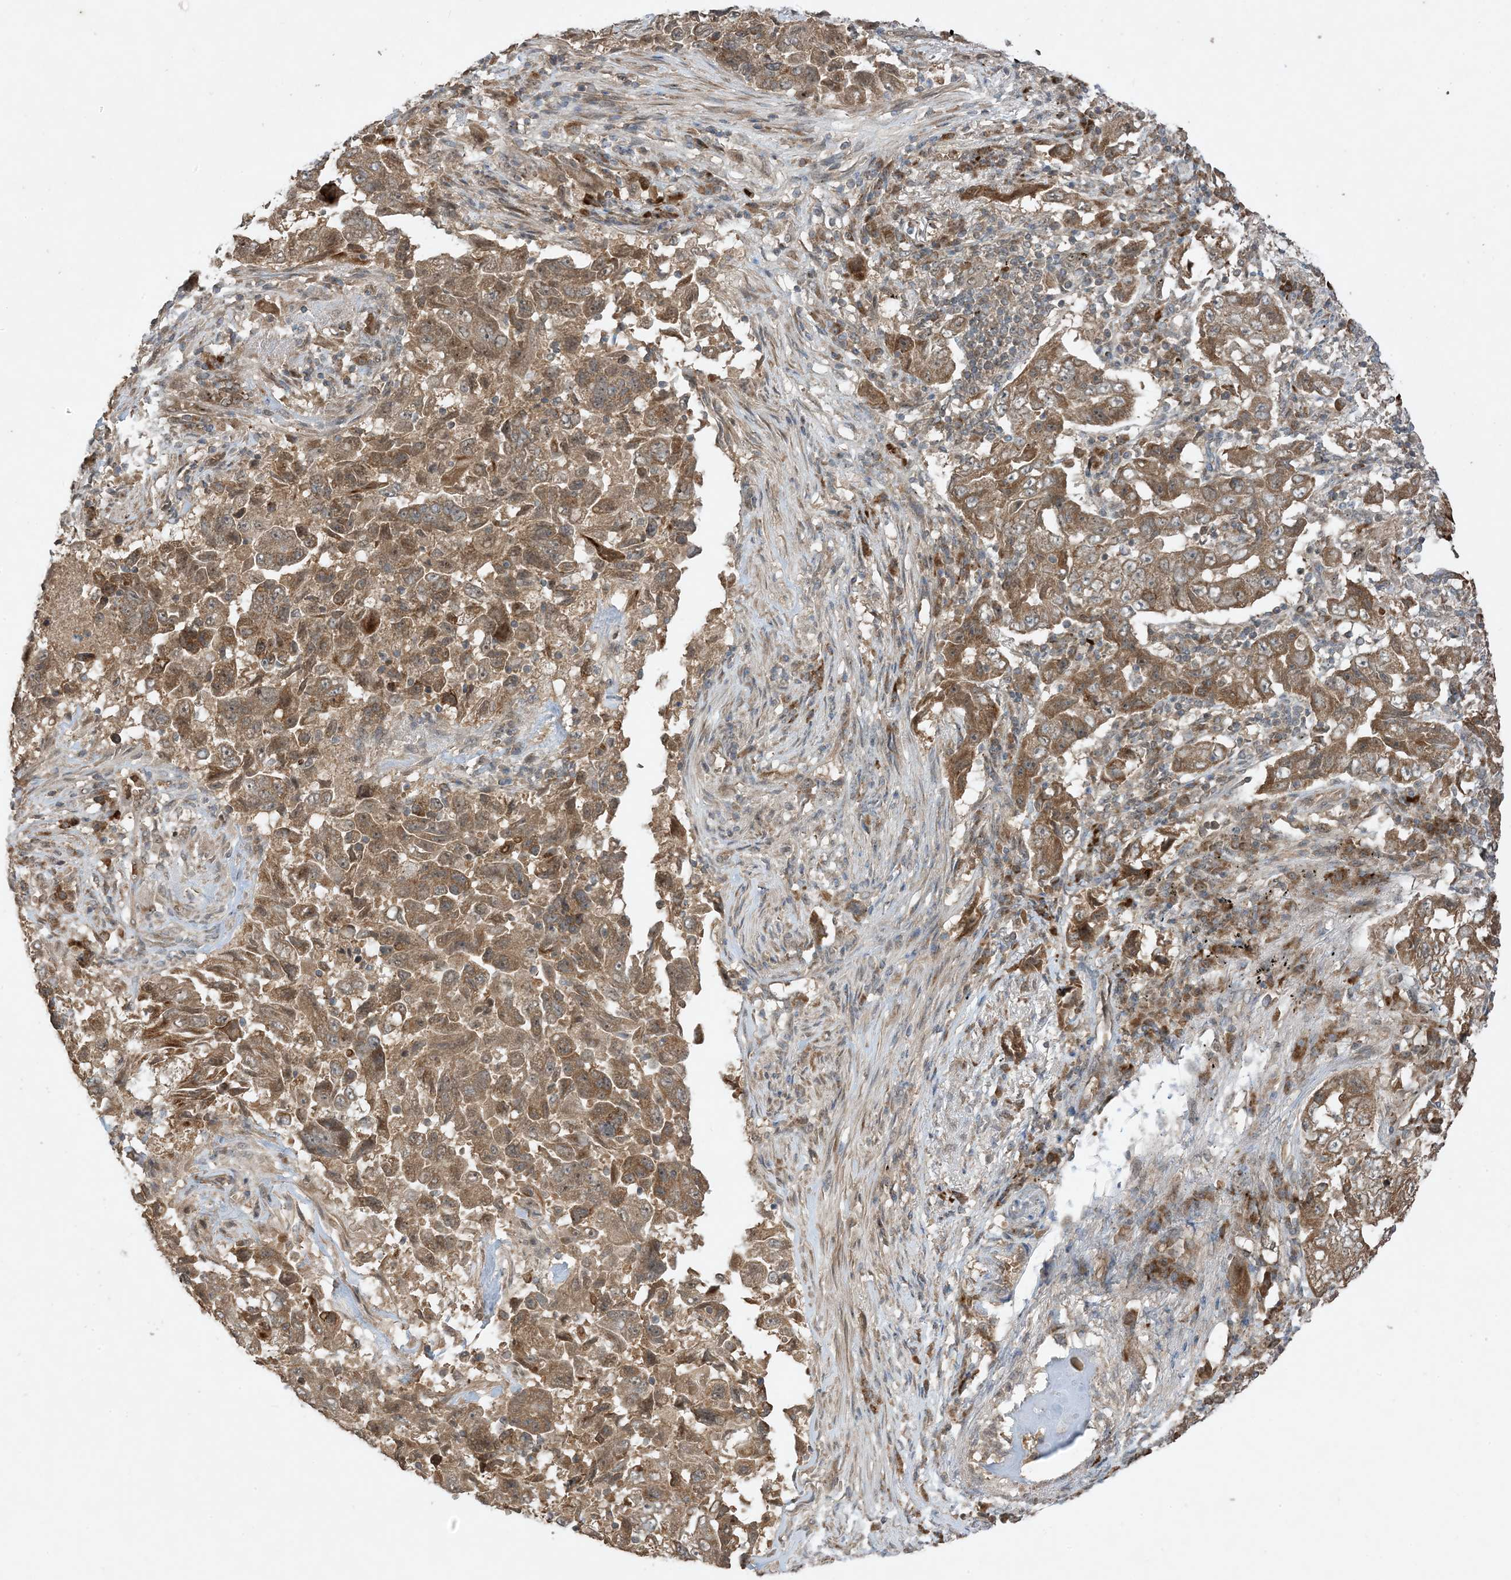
{"staining": {"intensity": "moderate", "quantity": ">75%", "location": "cytoplasmic/membranous"}, "tissue": "lung cancer", "cell_type": "Tumor cells", "image_type": "cancer", "snomed": [{"axis": "morphology", "description": "Adenocarcinoma, NOS"}, {"axis": "topography", "description": "Lung"}], "caption": "The immunohistochemical stain shows moderate cytoplasmic/membranous expression in tumor cells of lung cancer tissue.", "gene": "PUSL1", "patient": {"sex": "female", "age": 51}}